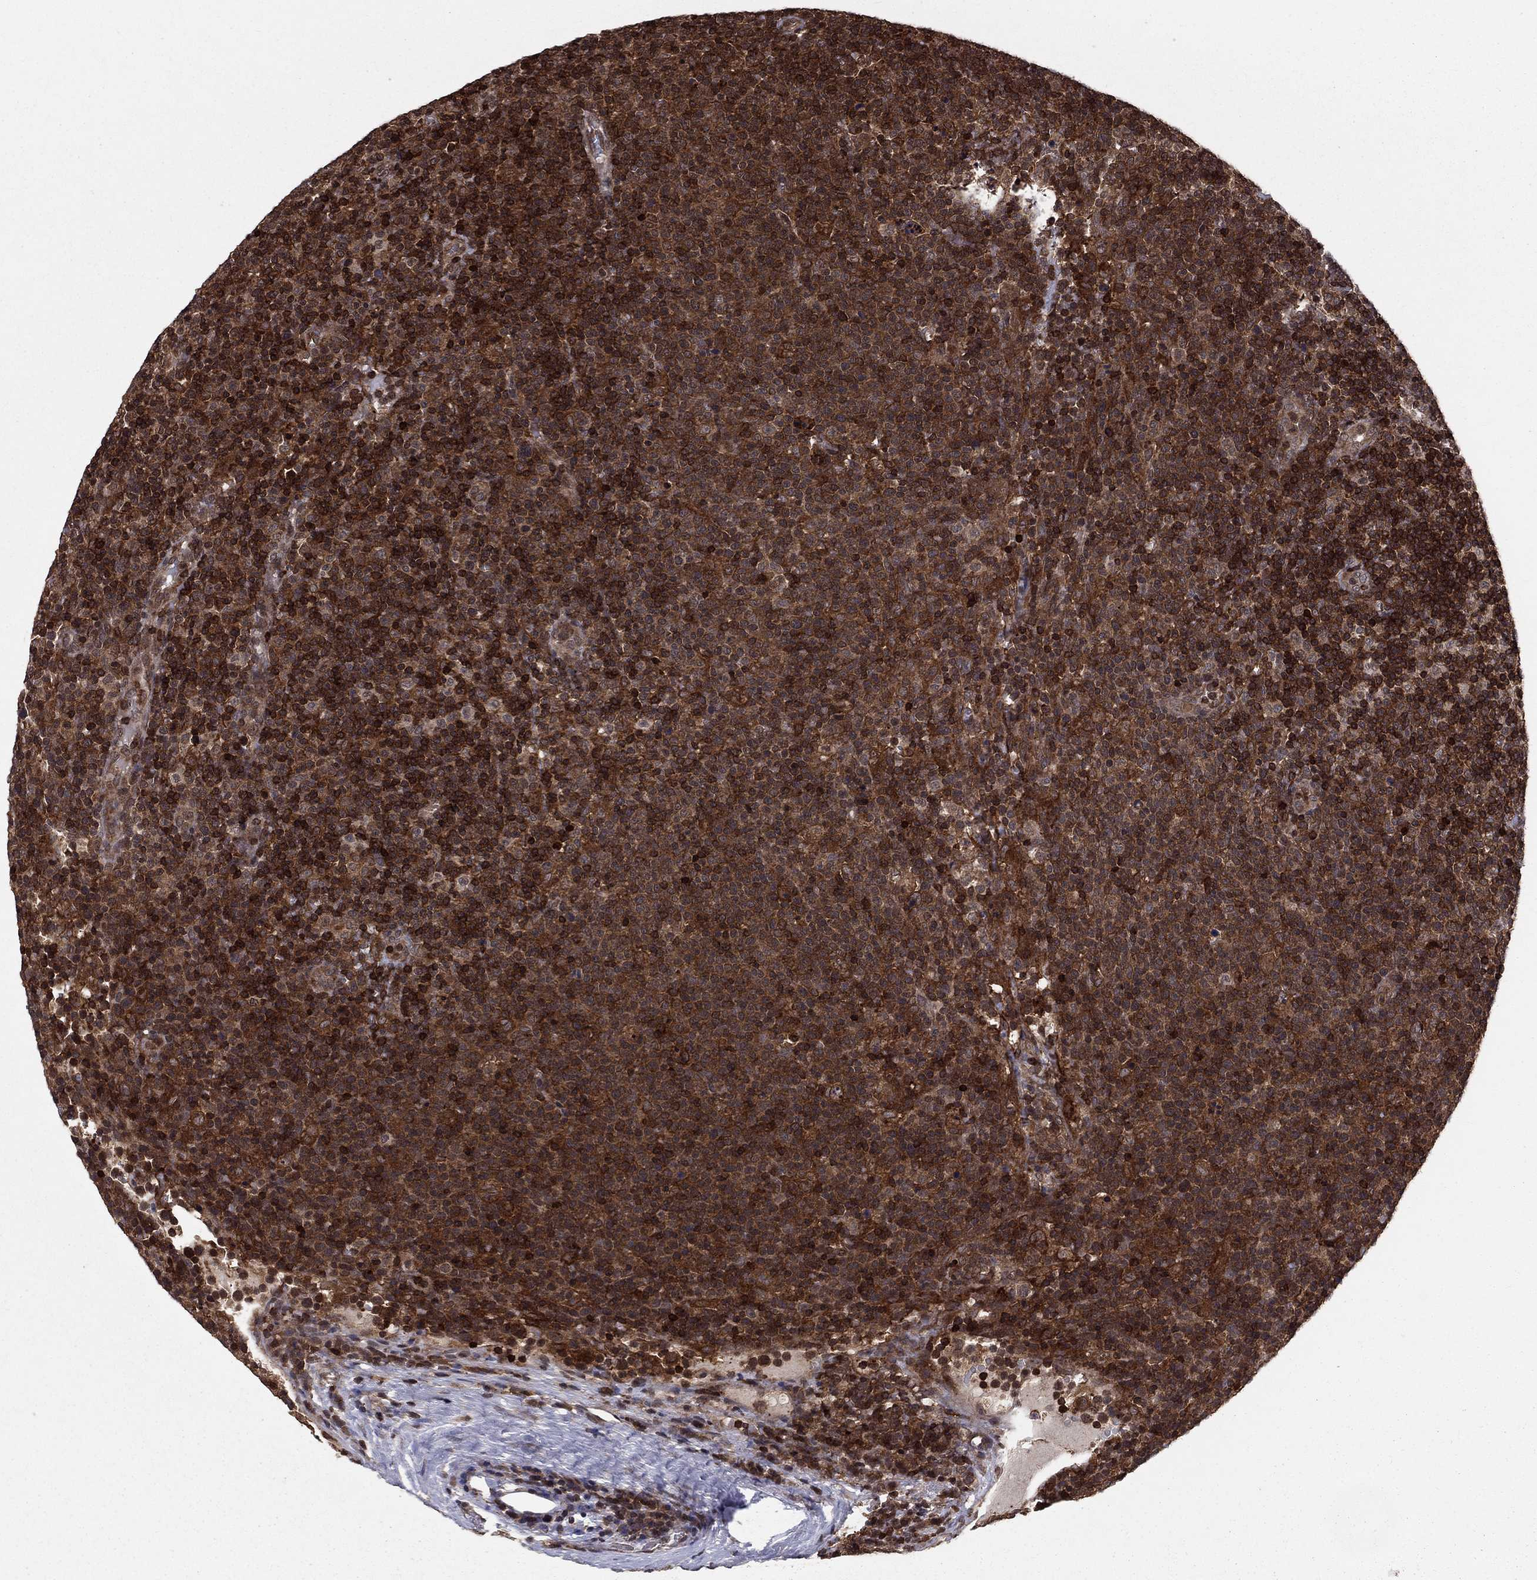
{"staining": {"intensity": "strong", "quantity": ">75%", "location": "cytoplasmic/membranous,nuclear"}, "tissue": "lymphoma", "cell_type": "Tumor cells", "image_type": "cancer", "snomed": [{"axis": "morphology", "description": "Malignant lymphoma, non-Hodgkin's type, High grade"}, {"axis": "topography", "description": "Lymph node"}], "caption": "IHC staining of lymphoma, which shows high levels of strong cytoplasmic/membranous and nuclear staining in approximately >75% of tumor cells indicating strong cytoplasmic/membranous and nuclear protein expression. The staining was performed using DAB (3,3'-diaminobenzidine) (brown) for protein detection and nuclei were counterstained in hematoxylin (blue).", "gene": "SSX2IP", "patient": {"sex": "male", "age": 61}}